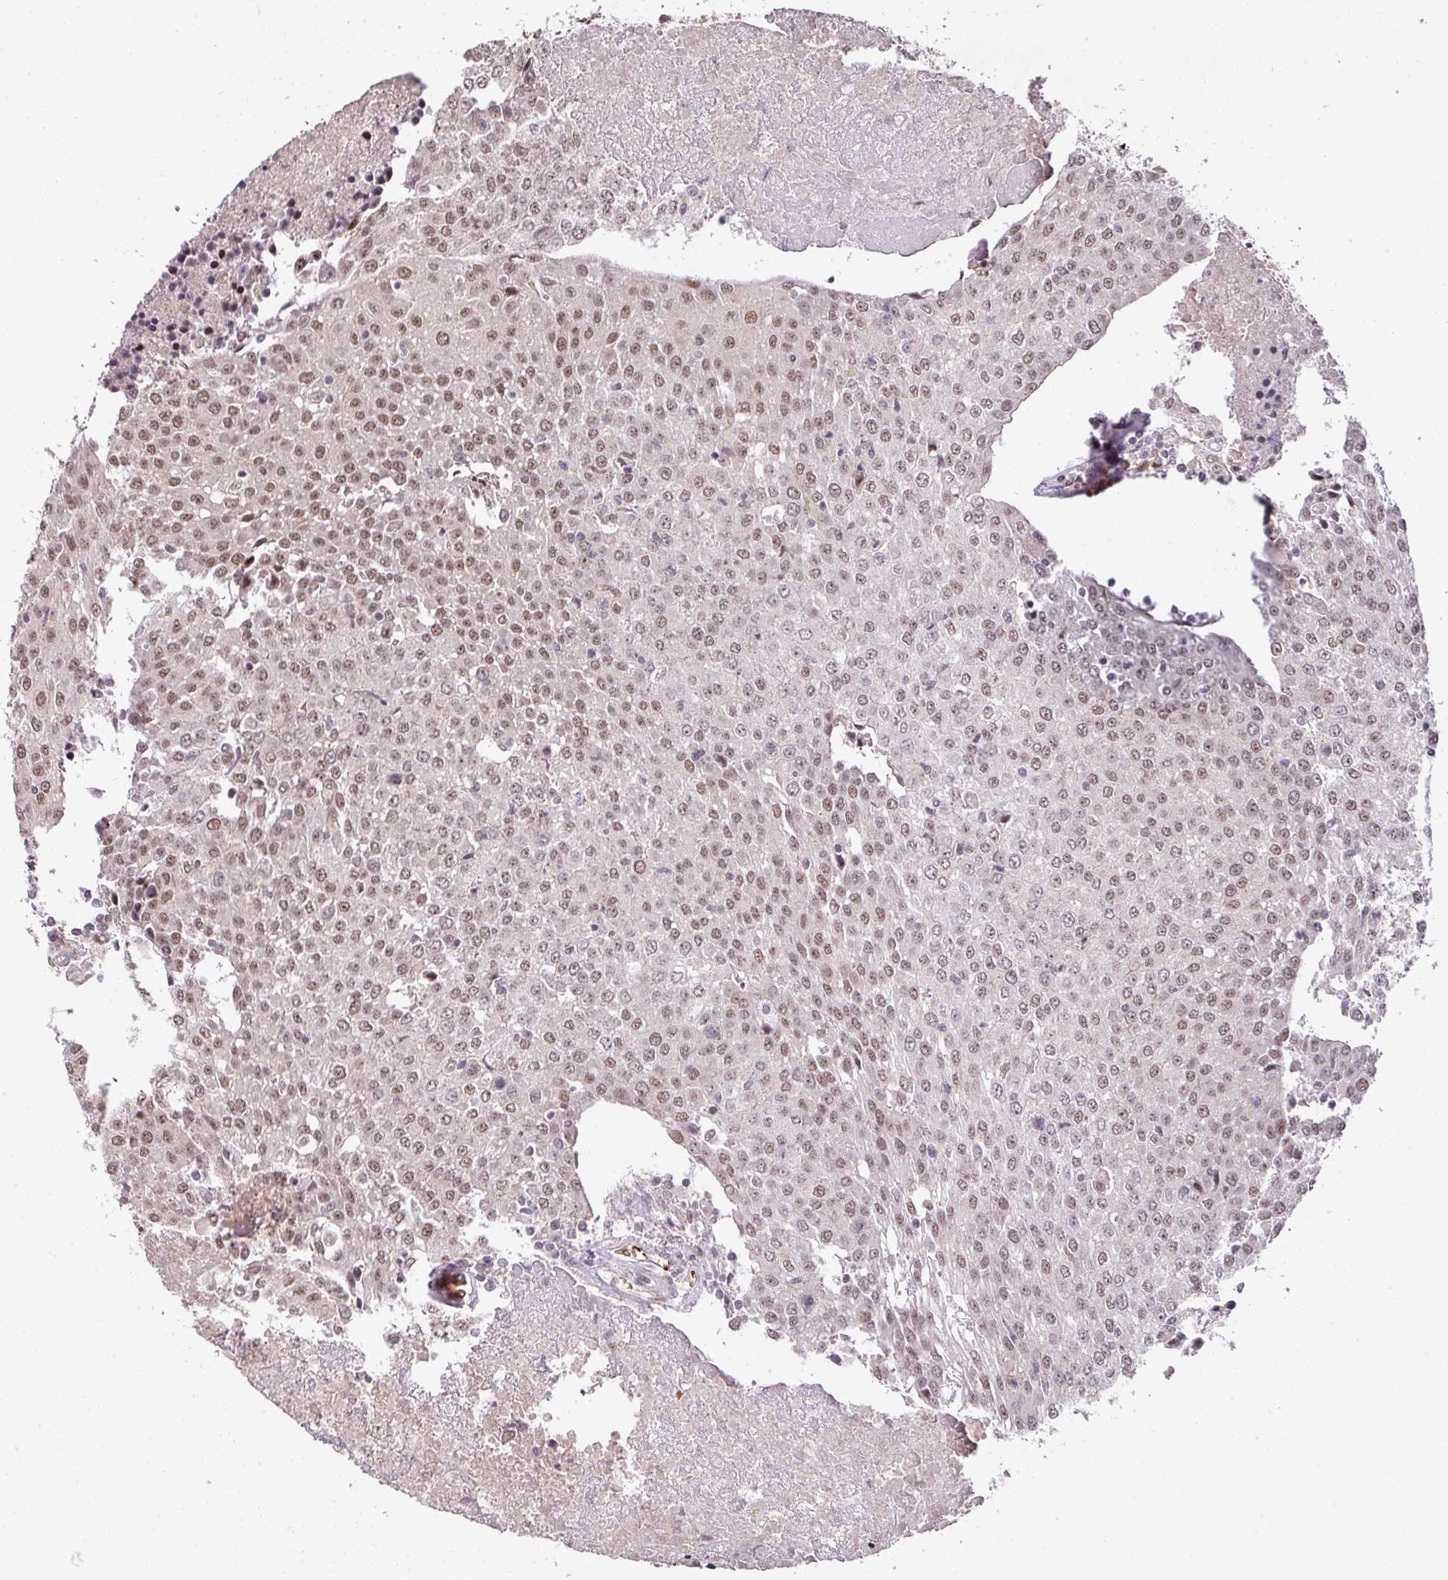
{"staining": {"intensity": "moderate", "quantity": ">75%", "location": "nuclear"}, "tissue": "urothelial cancer", "cell_type": "Tumor cells", "image_type": "cancer", "snomed": [{"axis": "morphology", "description": "Urothelial carcinoma, High grade"}, {"axis": "topography", "description": "Urinary bladder"}], "caption": "Tumor cells reveal medium levels of moderate nuclear positivity in about >75% of cells in human urothelial cancer.", "gene": "NEIL1", "patient": {"sex": "female", "age": 85}}